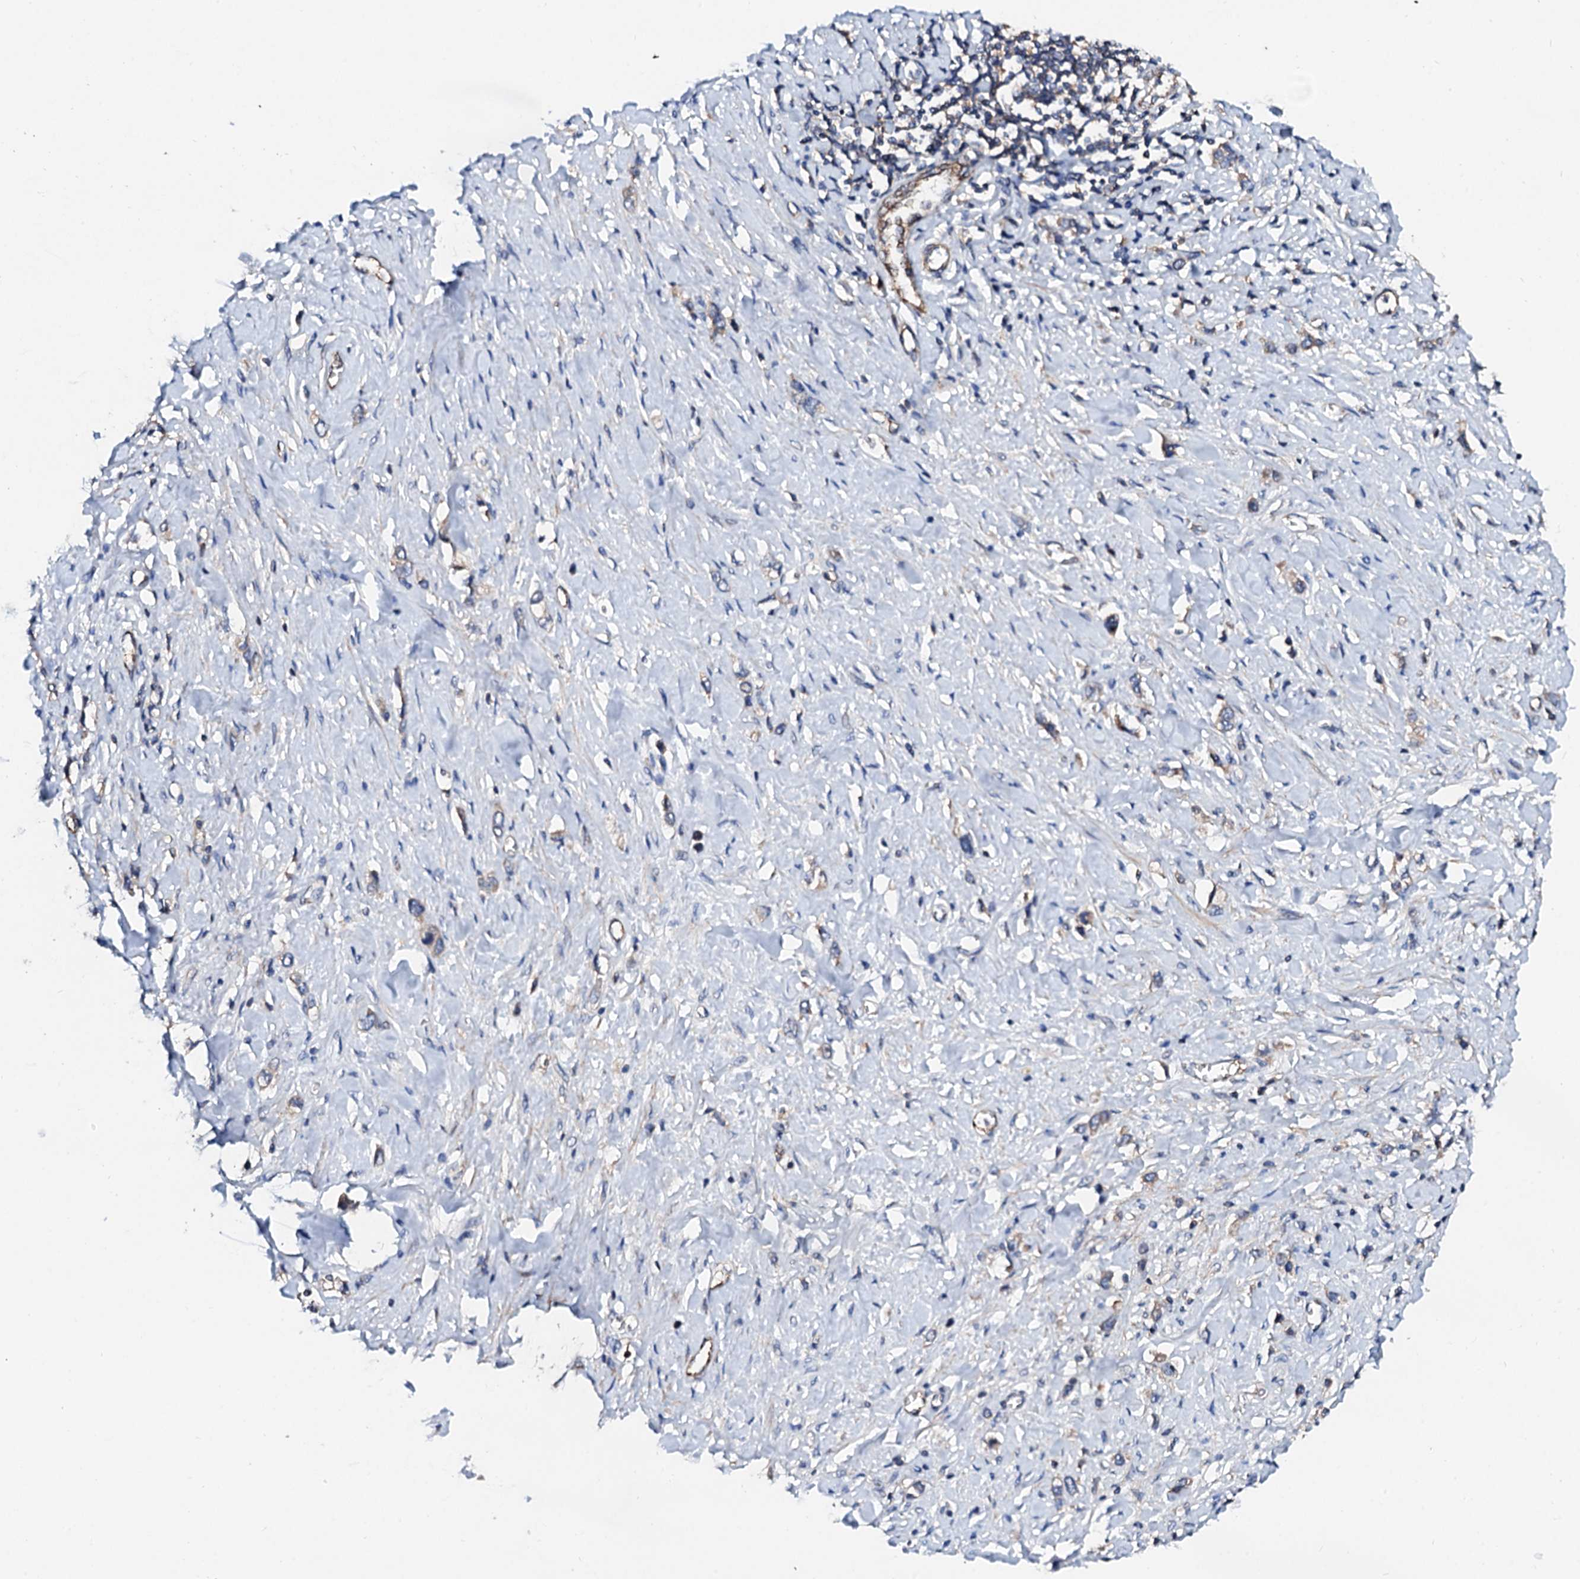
{"staining": {"intensity": "negative", "quantity": "none", "location": "none"}, "tissue": "stomach cancer", "cell_type": "Tumor cells", "image_type": "cancer", "snomed": [{"axis": "morphology", "description": "Normal tissue, NOS"}, {"axis": "morphology", "description": "Adenocarcinoma, NOS"}, {"axis": "topography", "description": "Stomach, upper"}, {"axis": "topography", "description": "Stomach"}], "caption": "Immunohistochemistry photomicrograph of human adenocarcinoma (stomach) stained for a protein (brown), which displays no expression in tumor cells. Nuclei are stained in blue.", "gene": "FIBIN", "patient": {"sex": "female", "age": 65}}